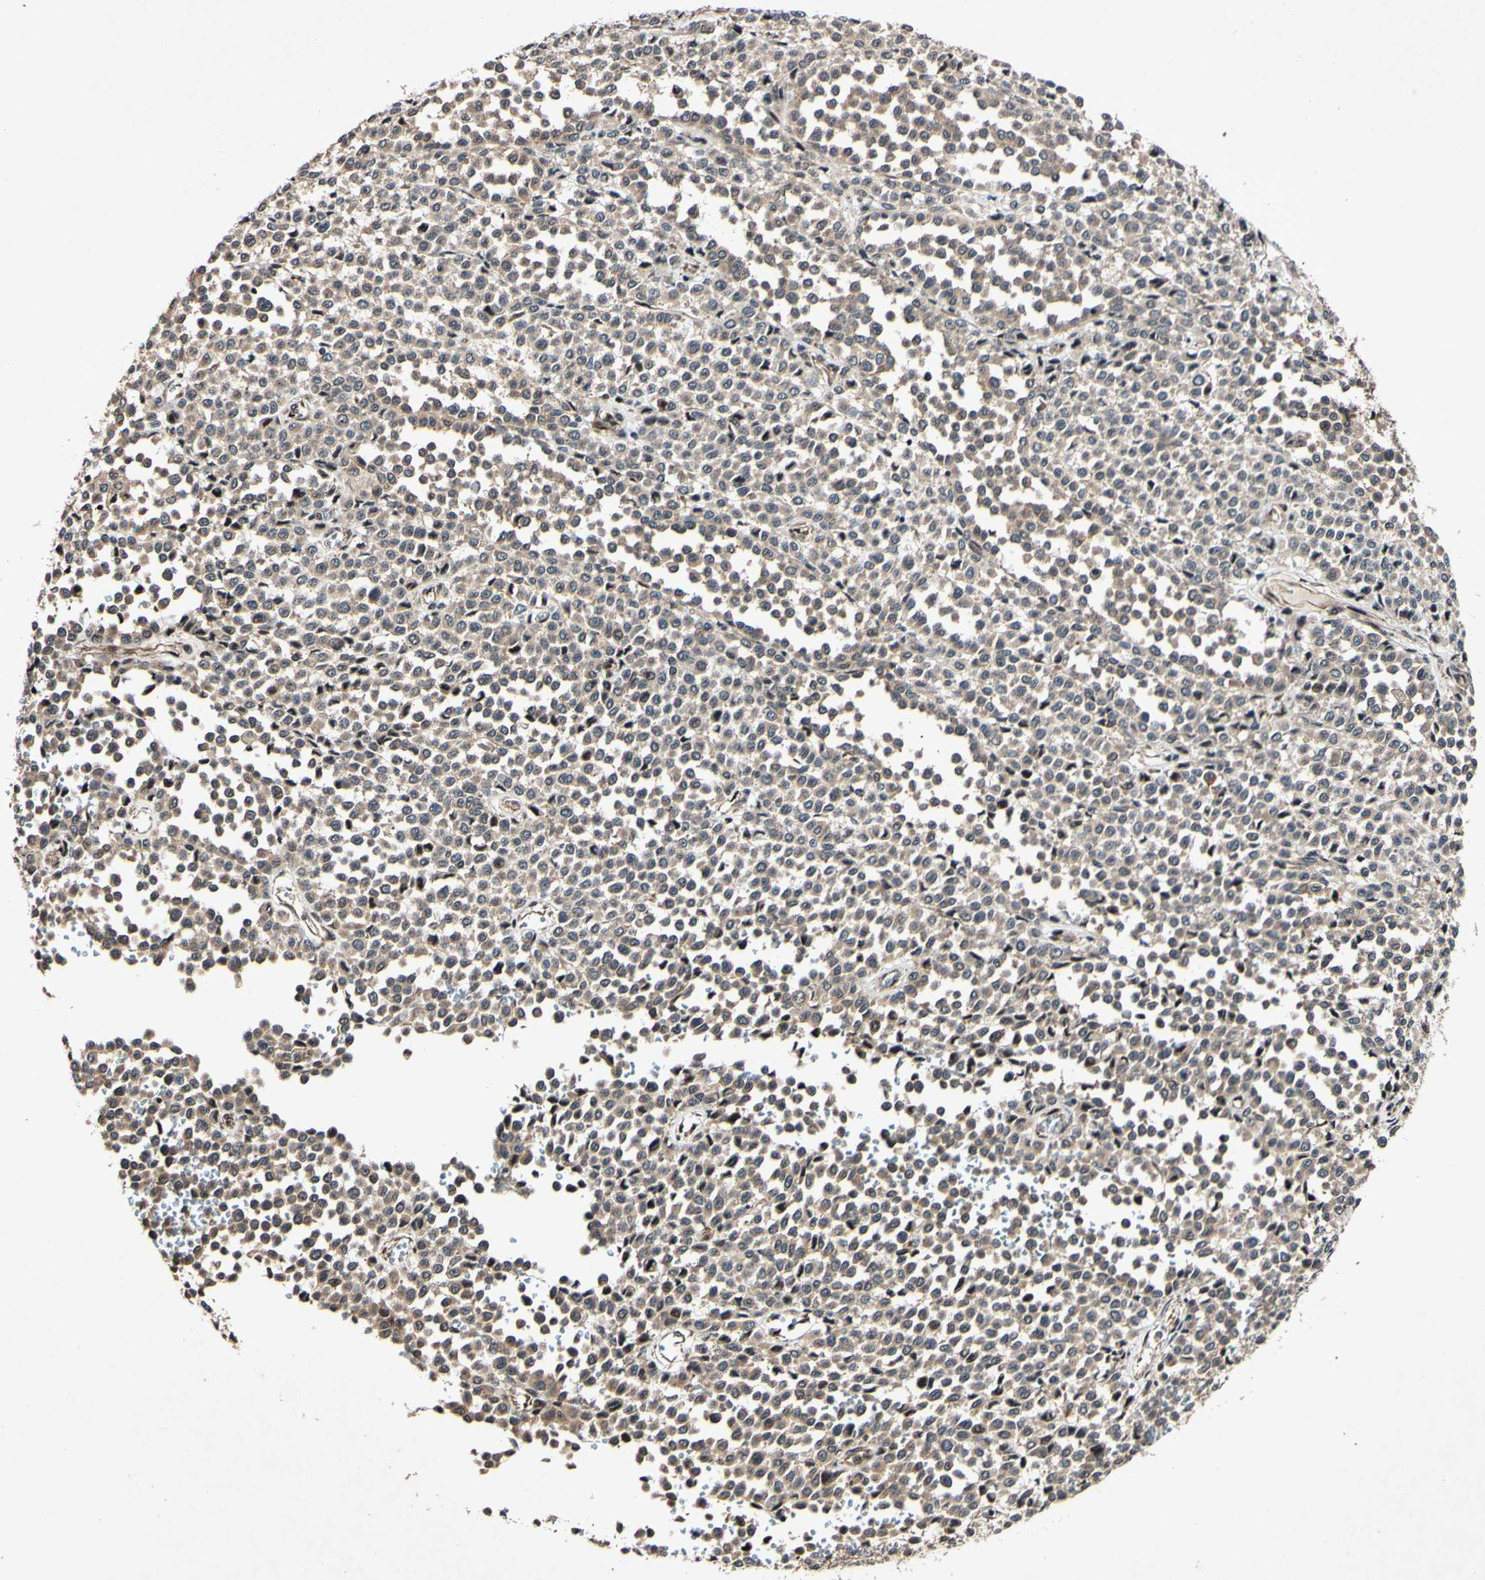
{"staining": {"intensity": "weak", "quantity": ">75%", "location": "cytoplasmic/membranous"}, "tissue": "melanoma", "cell_type": "Tumor cells", "image_type": "cancer", "snomed": [{"axis": "morphology", "description": "Malignant melanoma, Metastatic site"}, {"axis": "topography", "description": "Pancreas"}], "caption": "A micrograph of human melanoma stained for a protein demonstrates weak cytoplasmic/membranous brown staining in tumor cells.", "gene": "CSNK1E", "patient": {"sex": "female", "age": 30}}